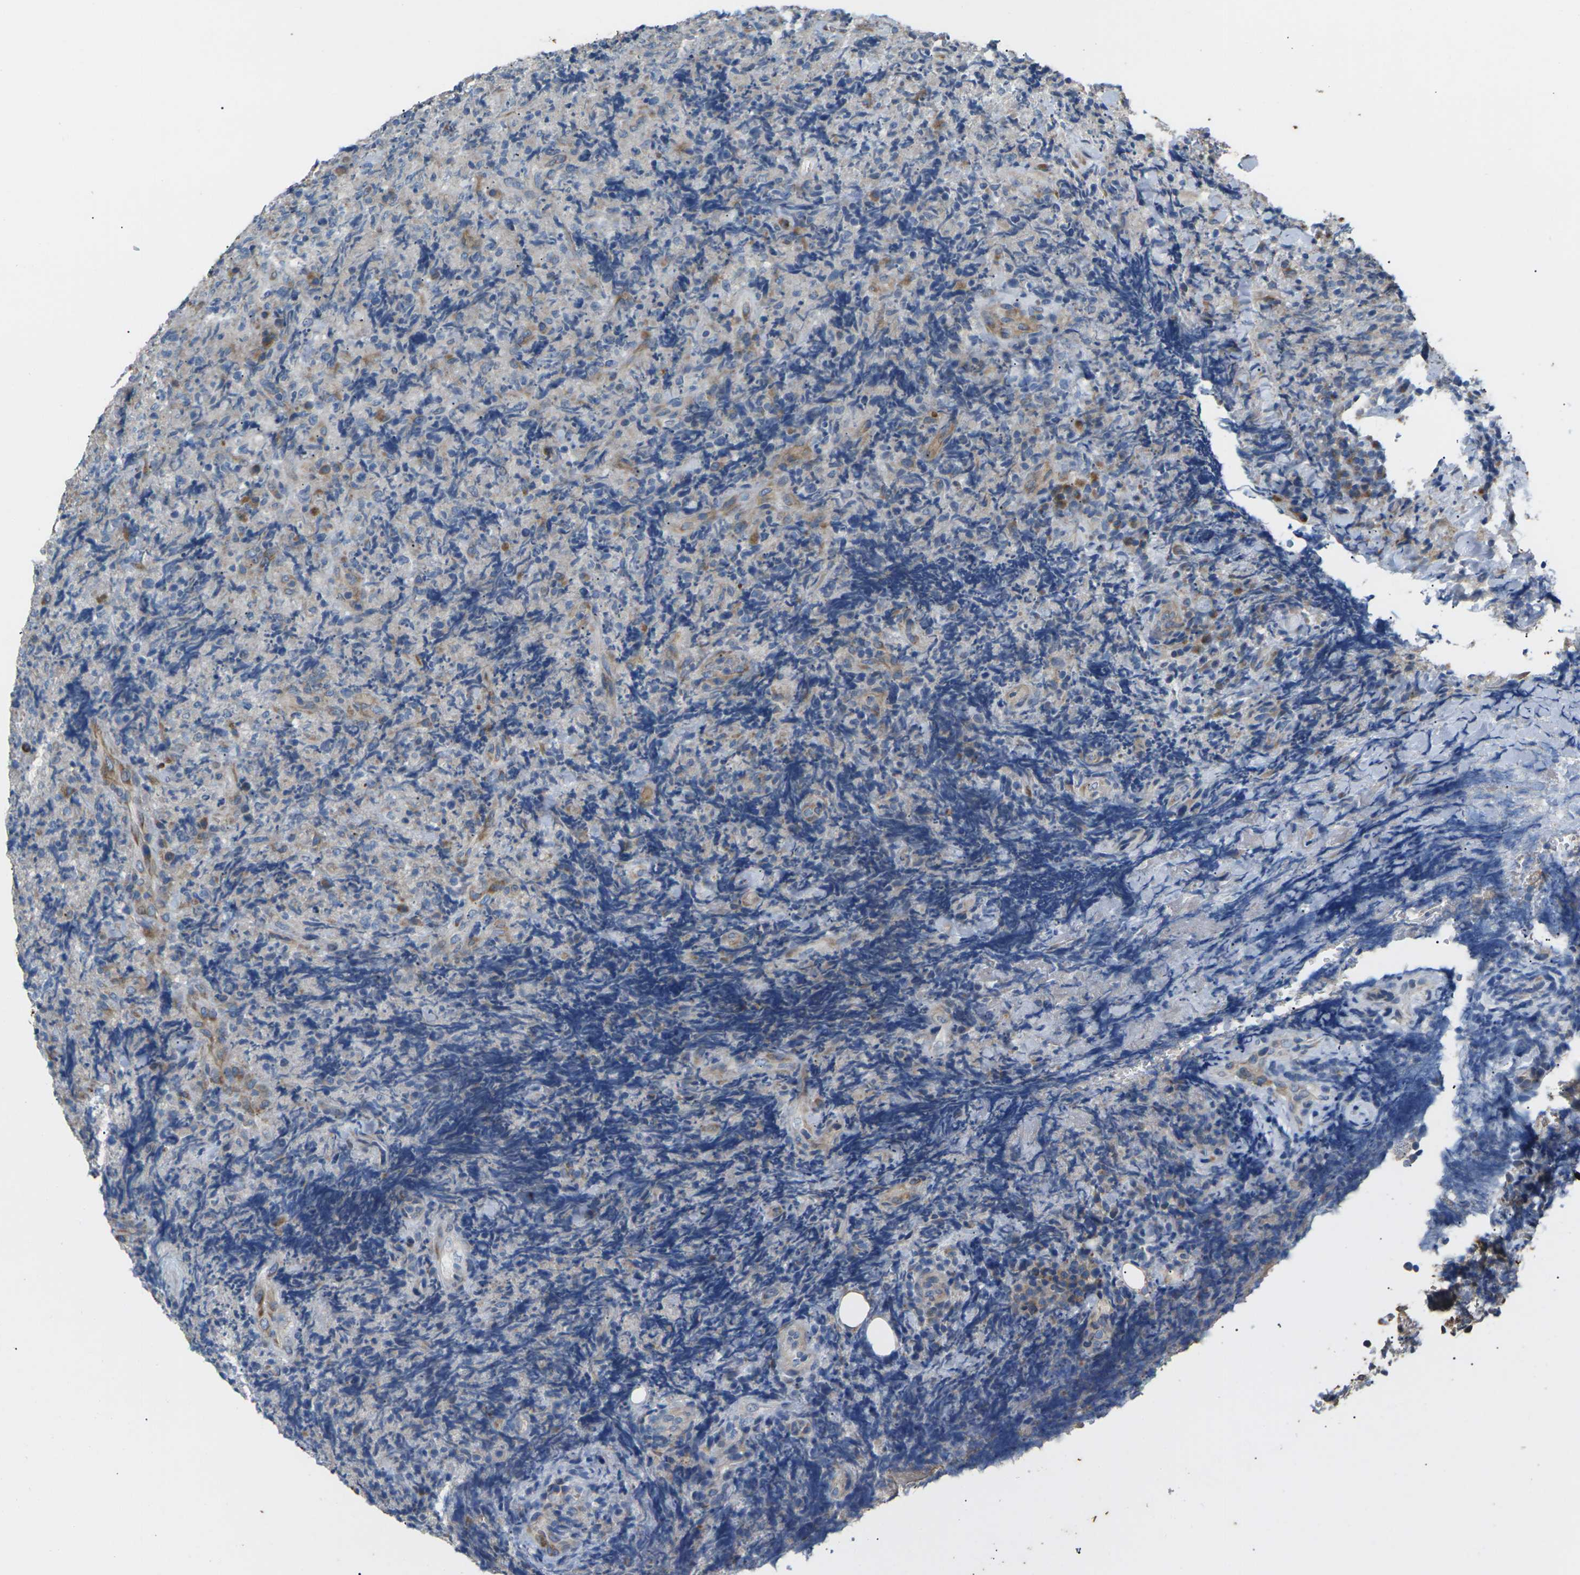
{"staining": {"intensity": "moderate", "quantity": "<25%", "location": "cytoplasmic/membranous"}, "tissue": "lymphoma", "cell_type": "Tumor cells", "image_type": "cancer", "snomed": [{"axis": "morphology", "description": "Malignant lymphoma, non-Hodgkin's type, High grade"}, {"axis": "topography", "description": "Tonsil"}], "caption": "Approximately <25% of tumor cells in human malignant lymphoma, non-Hodgkin's type (high-grade) exhibit moderate cytoplasmic/membranous protein staining as visualized by brown immunohistochemical staining.", "gene": "KLHDC8B", "patient": {"sex": "female", "age": 36}}